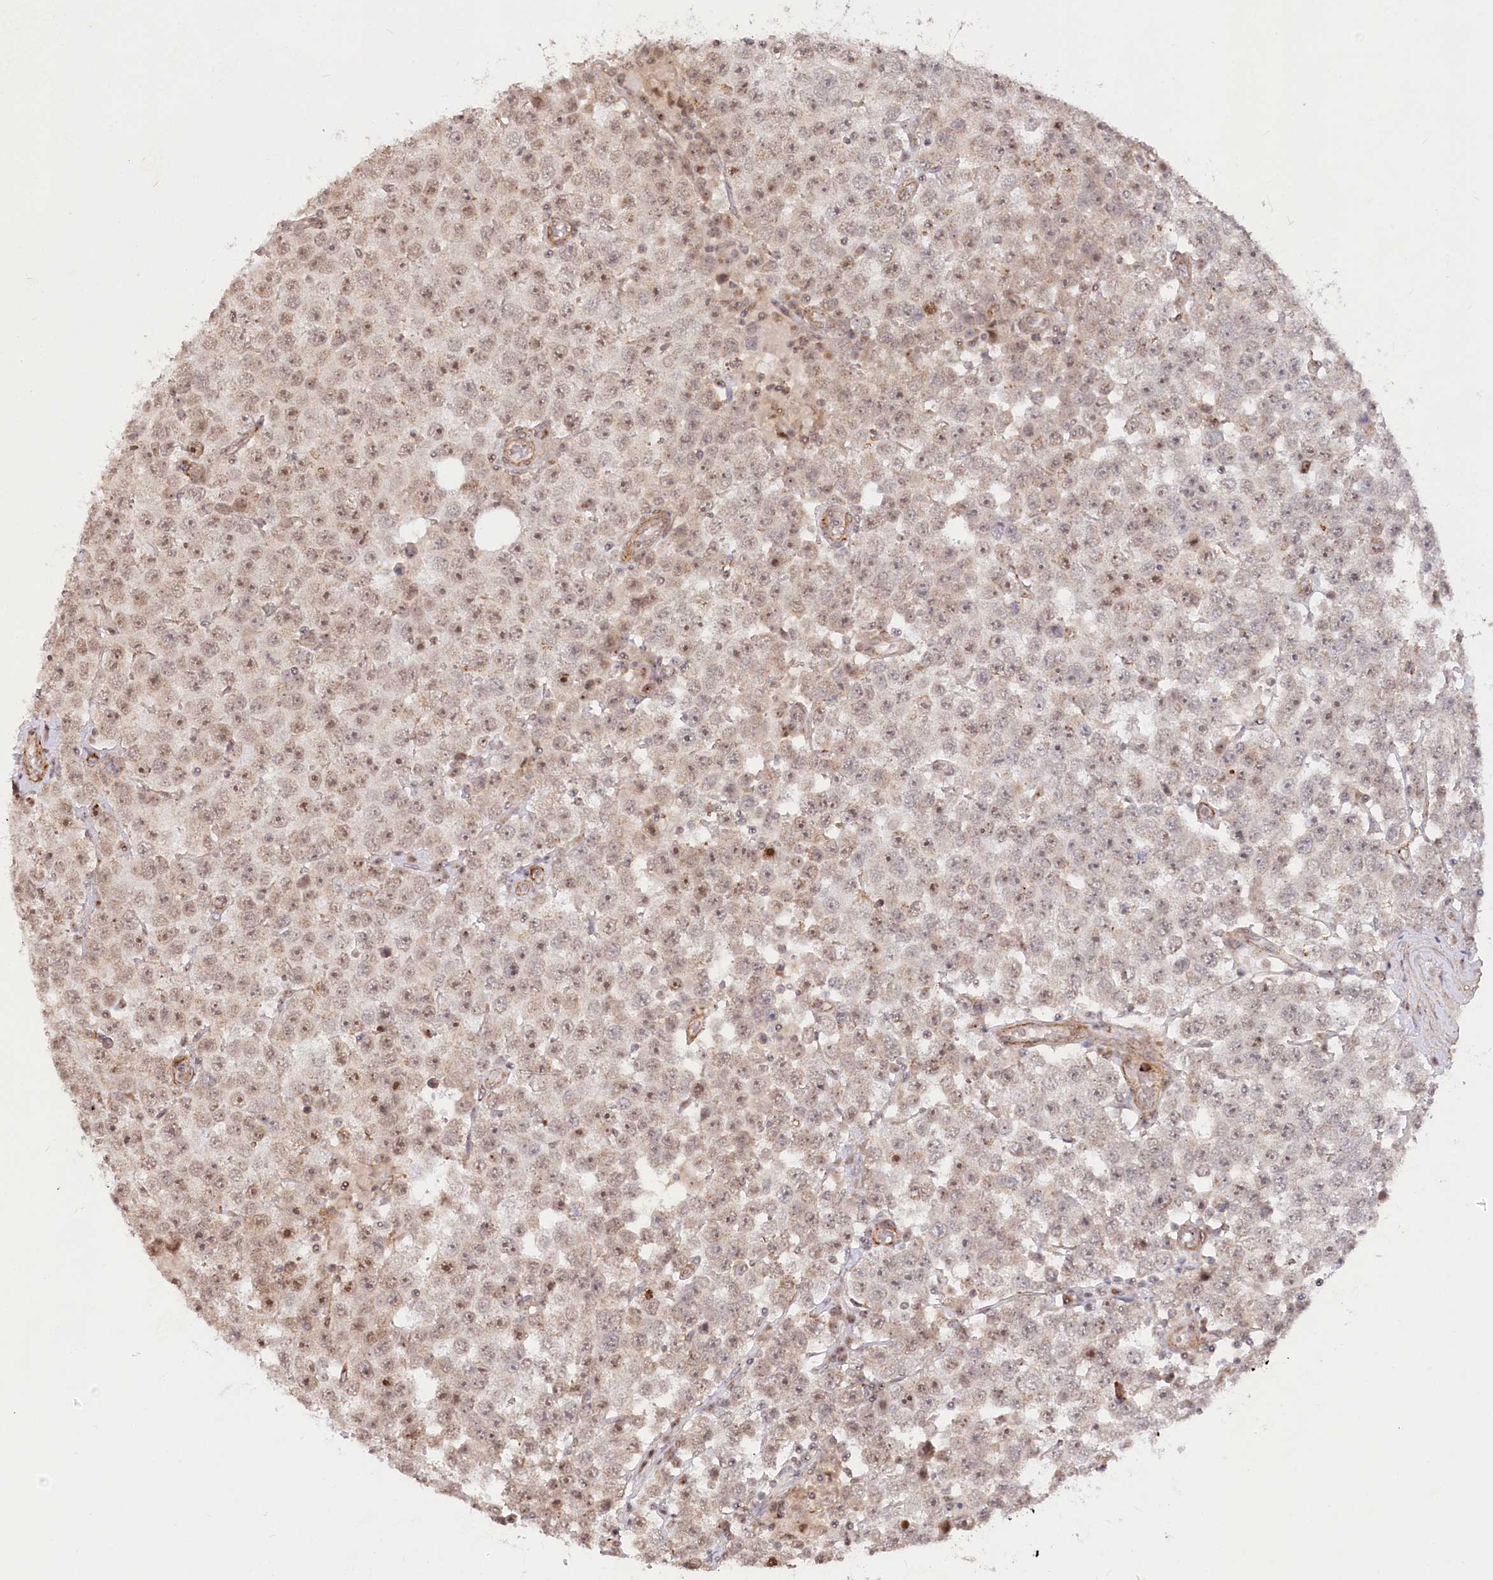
{"staining": {"intensity": "weak", "quantity": "25%-75%", "location": "nuclear"}, "tissue": "testis cancer", "cell_type": "Tumor cells", "image_type": "cancer", "snomed": [{"axis": "morphology", "description": "Seminoma, NOS"}, {"axis": "topography", "description": "Testis"}], "caption": "High-power microscopy captured an immunohistochemistry photomicrograph of testis cancer (seminoma), revealing weak nuclear expression in about 25%-75% of tumor cells. (IHC, brightfield microscopy, high magnification).", "gene": "GNL3L", "patient": {"sex": "male", "age": 28}}